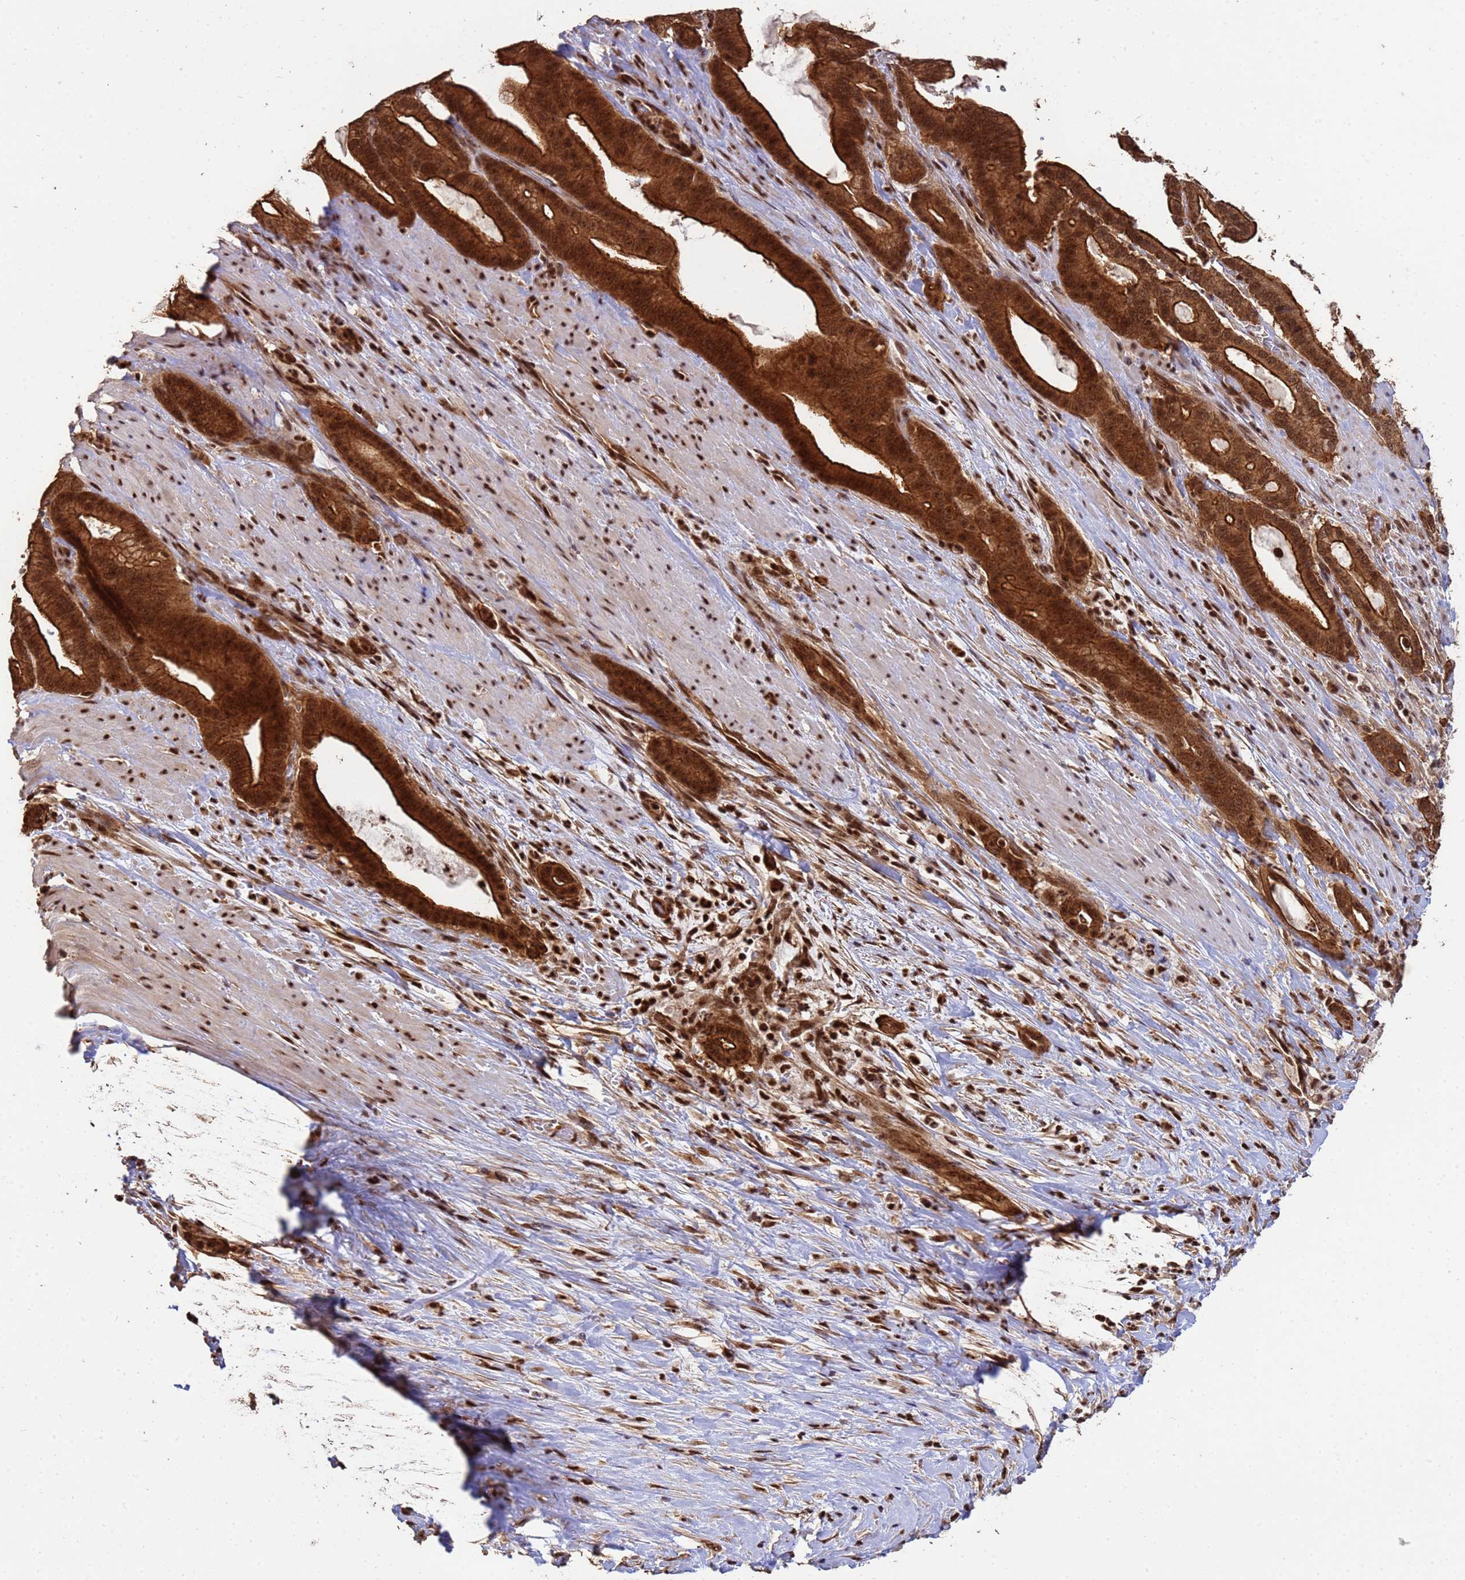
{"staining": {"intensity": "strong", "quantity": ">75%", "location": "cytoplasmic/membranous,nuclear"}, "tissue": "pancreatic cancer", "cell_type": "Tumor cells", "image_type": "cancer", "snomed": [{"axis": "morphology", "description": "Adenocarcinoma, NOS"}, {"axis": "topography", "description": "Pancreas"}], "caption": "IHC of human pancreatic adenocarcinoma shows high levels of strong cytoplasmic/membranous and nuclear staining in approximately >75% of tumor cells.", "gene": "SYF2", "patient": {"sex": "male", "age": 63}}